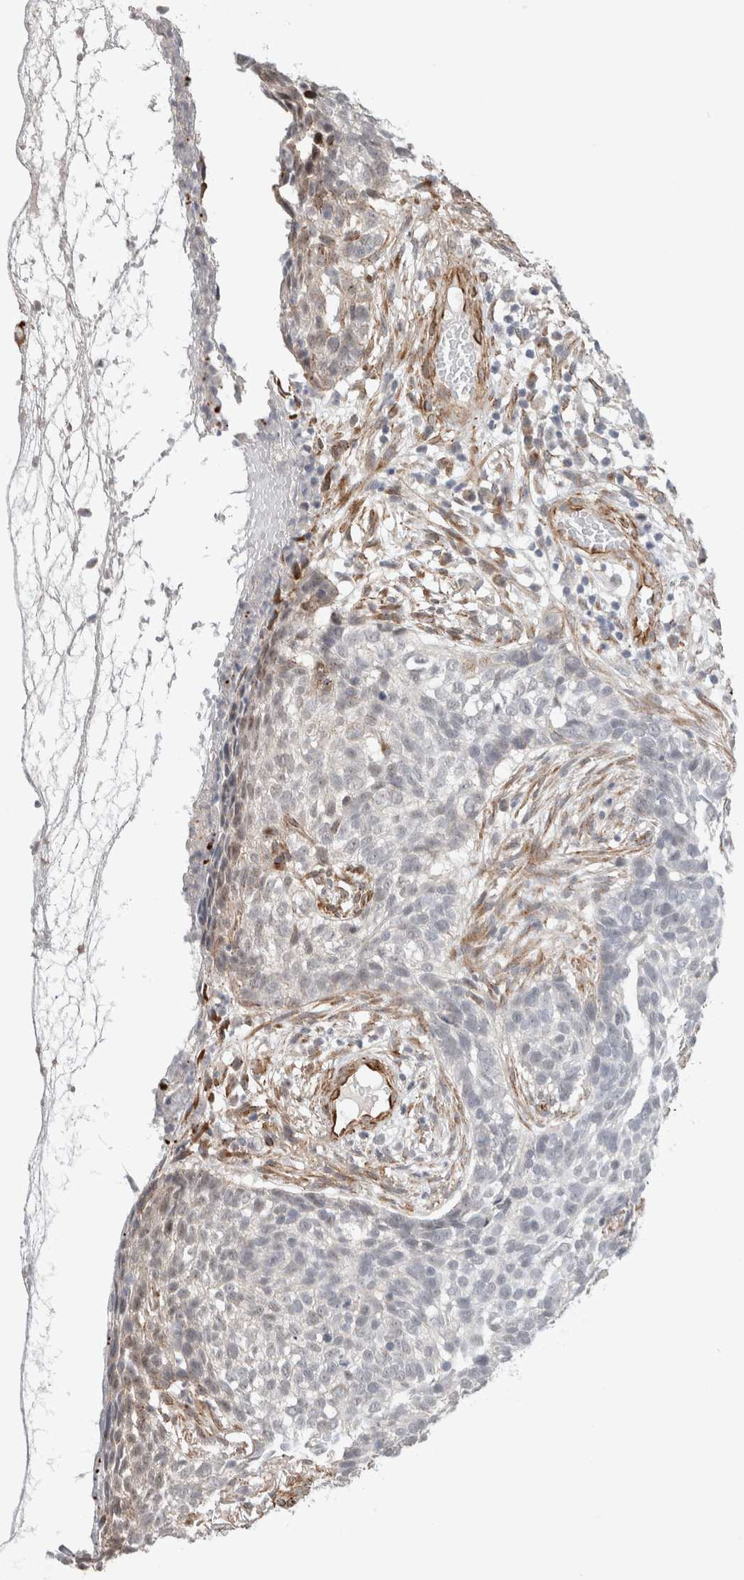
{"staining": {"intensity": "negative", "quantity": "none", "location": "none"}, "tissue": "skin cancer", "cell_type": "Tumor cells", "image_type": "cancer", "snomed": [{"axis": "morphology", "description": "Basal cell carcinoma"}, {"axis": "topography", "description": "Skin"}], "caption": "Tumor cells are negative for brown protein staining in basal cell carcinoma (skin).", "gene": "CAAP1", "patient": {"sex": "male", "age": 85}}